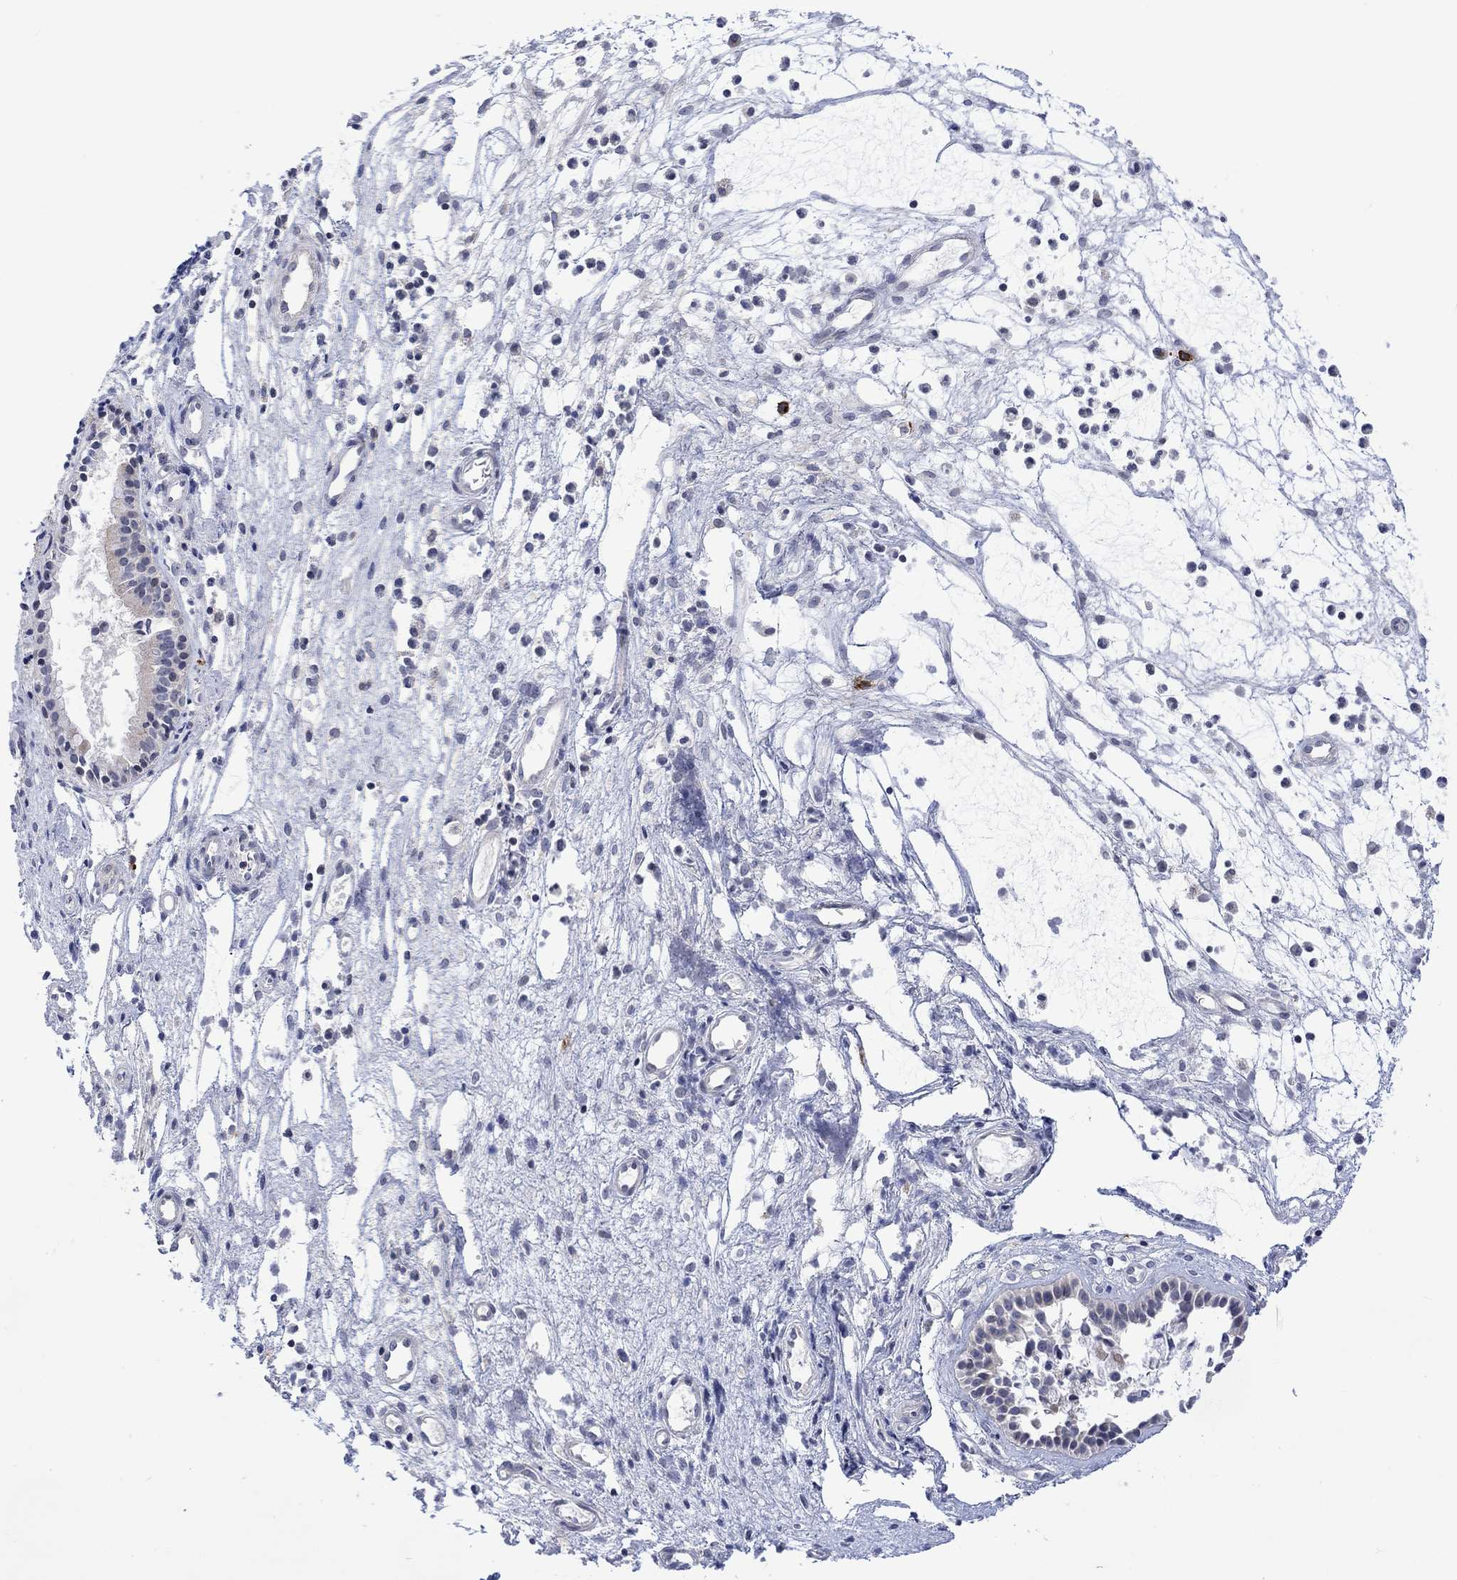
{"staining": {"intensity": "weak", "quantity": "<25%", "location": "cytoplasmic/membranous"}, "tissue": "nasopharynx", "cell_type": "Respiratory epithelial cells", "image_type": "normal", "snomed": [{"axis": "morphology", "description": "Normal tissue, NOS"}, {"axis": "topography", "description": "Nasopharynx"}], "caption": "This is a photomicrograph of IHC staining of normal nasopharynx, which shows no staining in respiratory epithelial cells. (DAB immunohistochemistry (IHC), high magnification).", "gene": "DCX", "patient": {"sex": "female", "age": 47}}